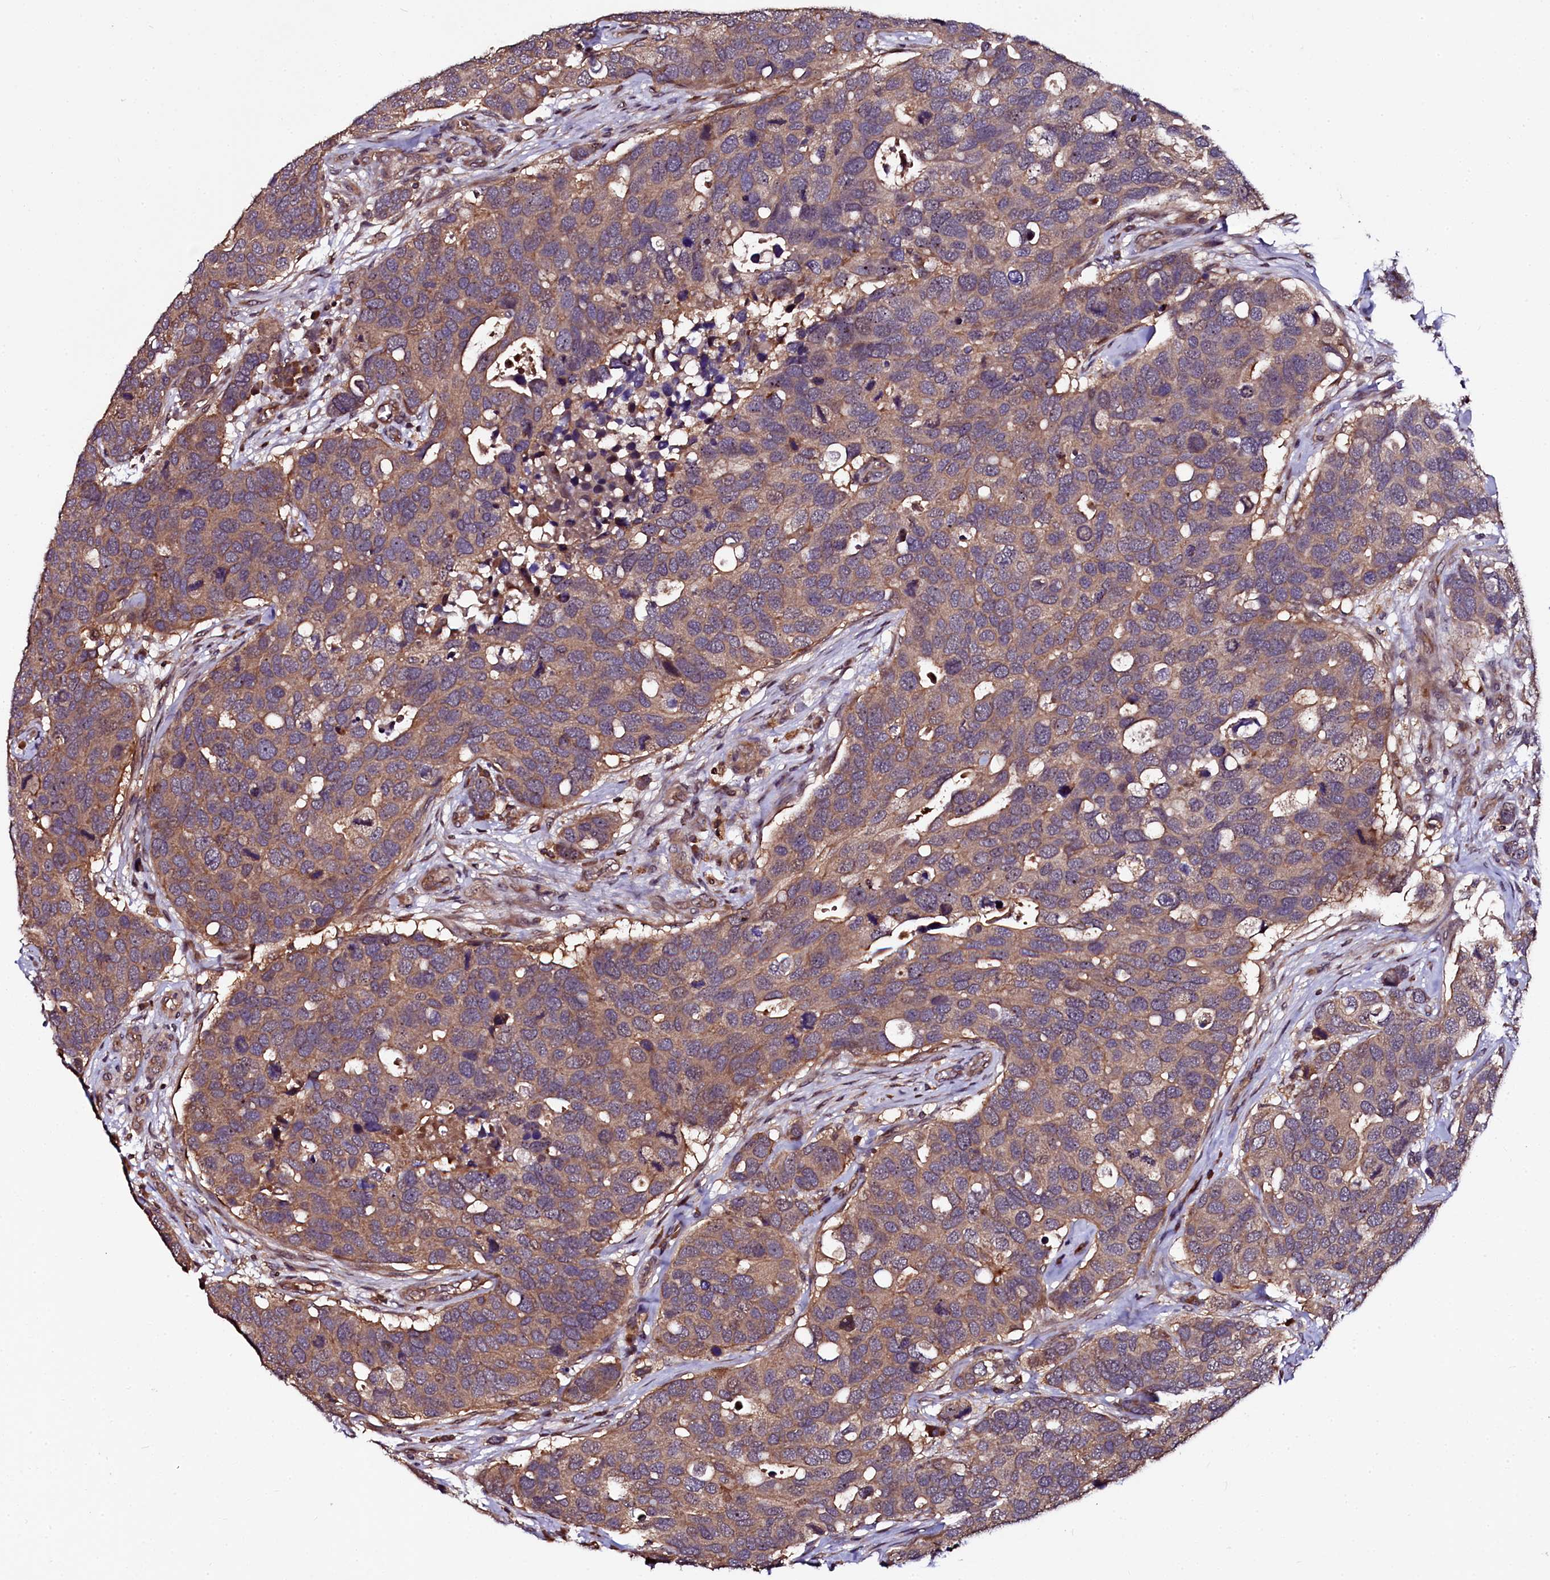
{"staining": {"intensity": "moderate", "quantity": ">75%", "location": "cytoplasmic/membranous"}, "tissue": "breast cancer", "cell_type": "Tumor cells", "image_type": "cancer", "snomed": [{"axis": "morphology", "description": "Duct carcinoma"}, {"axis": "topography", "description": "Breast"}], "caption": "Protein expression analysis of human breast cancer reveals moderate cytoplasmic/membranous expression in approximately >75% of tumor cells.", "gene": "N4BP1", "patient": {"sex": "female", "age": 83}}